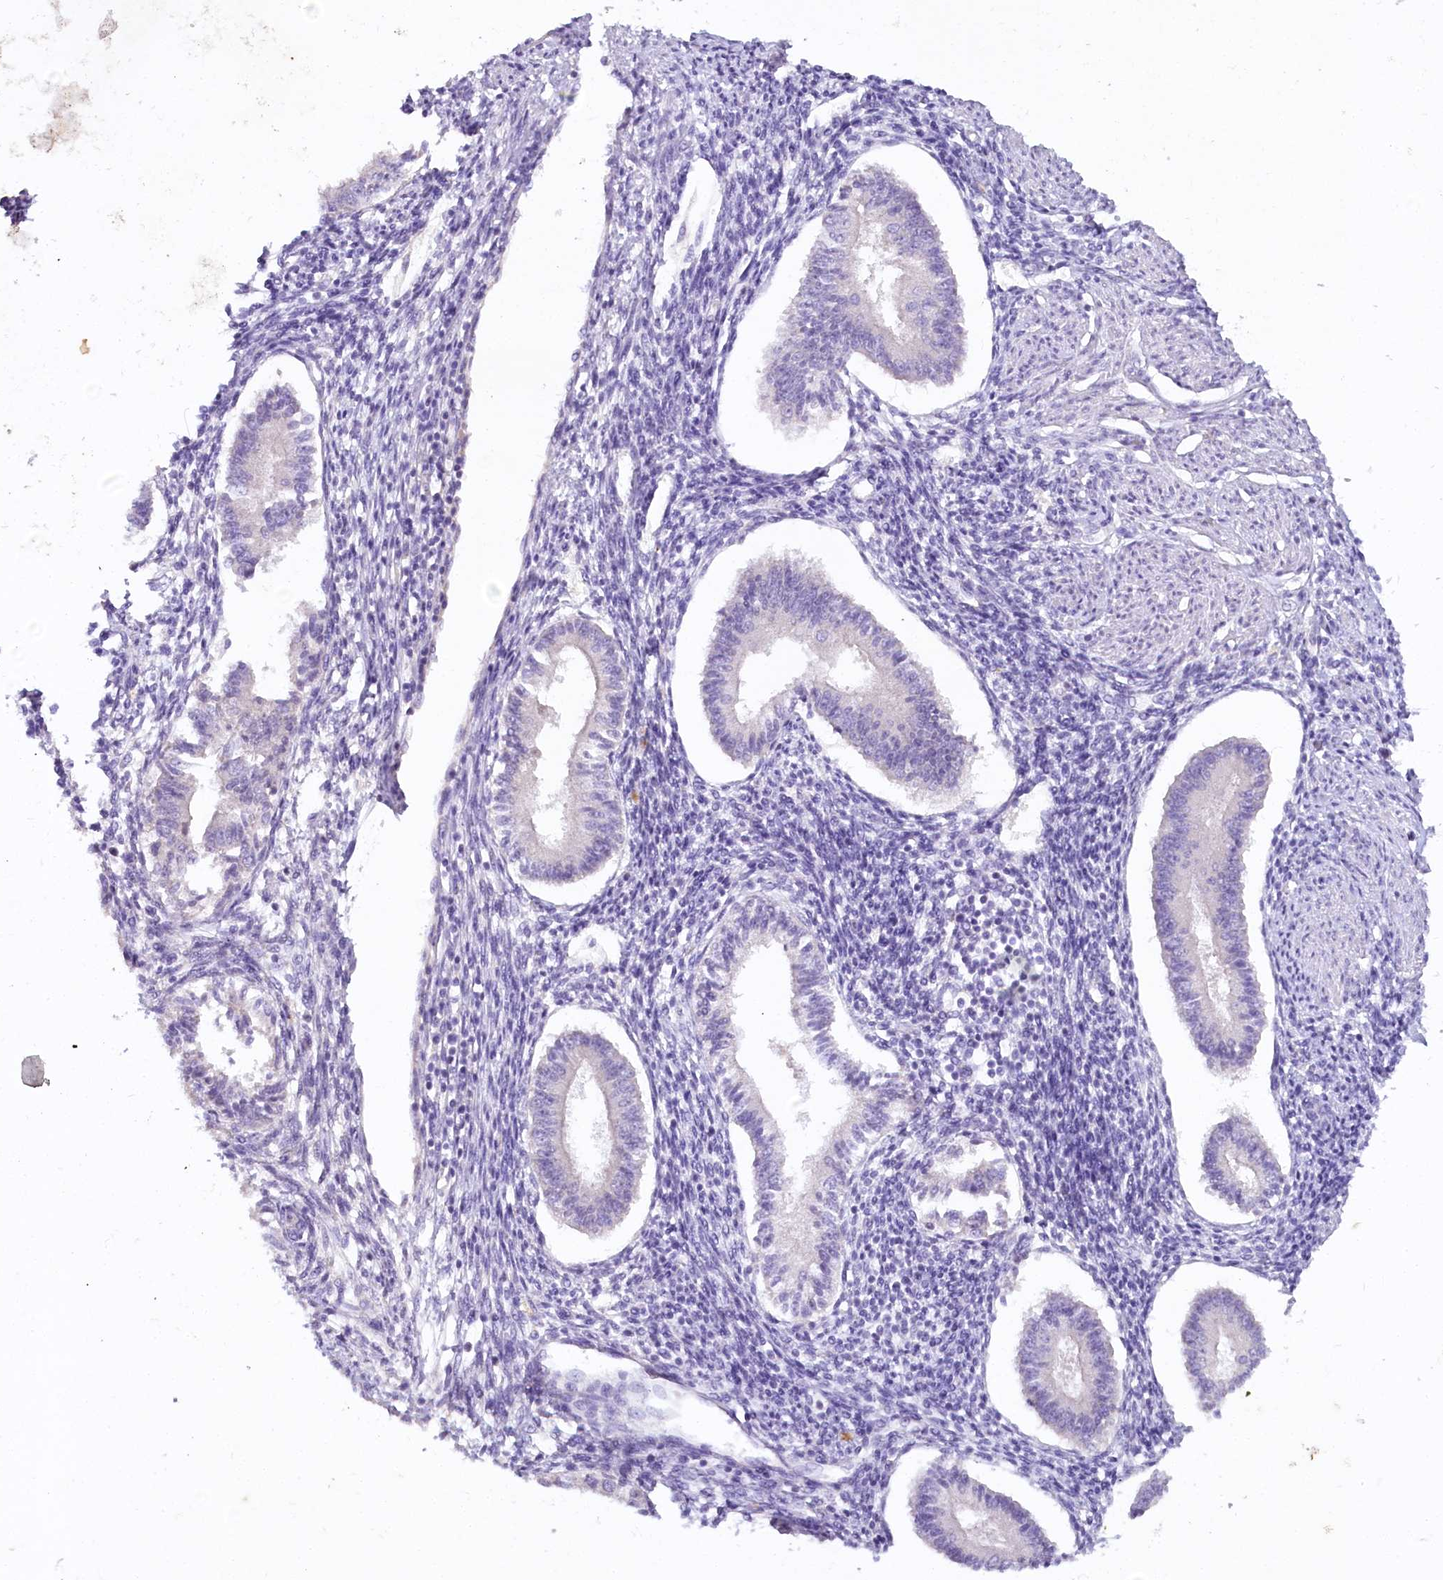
{"staining": {"intensity": "weak", "quantity": "<25%", "location": "cytoplasmic/membranous"}, "tissue": "endometrium", "cell_type": "Cells in endometrial stroma", "image_type": "normal", "snomed": [{"axis": "morphology", "description": "Normal tissue, NOS"}, {"axis": "topography", "description": "Uterus"}, {"axis": "topography", "description": "Endometrium"}], "caption": "This is an IHC micrograph of normal human endometrium. There is no positivity in cells in endometrial stroma.", "gene": "HPD", "patient": {"sex": "female", "age": 48}}